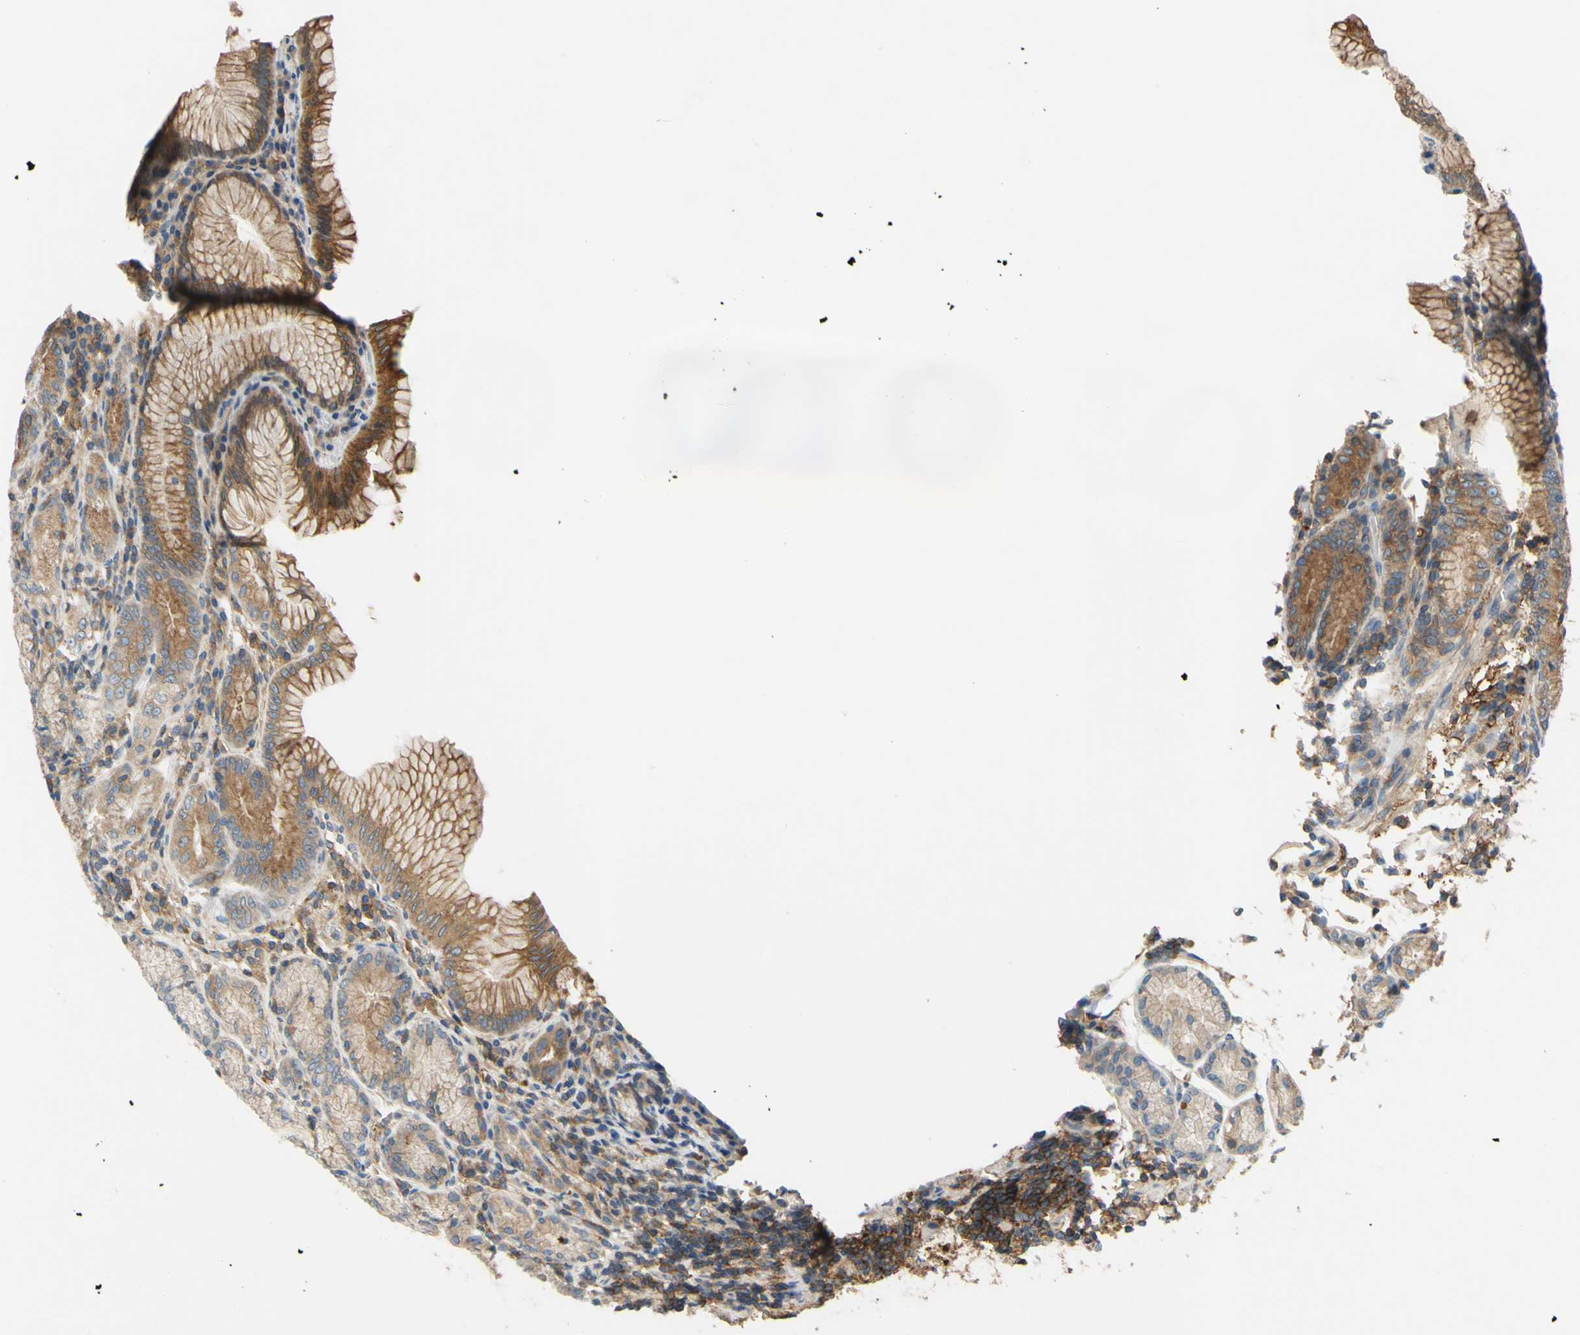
{"staining": {"intensity": "moderate", "quantity": "25%-75%", "location": "cytoplasmic/membranous"}, "tissue": "stomach", "cell_type": "Glandular cells", "image_type": "normal", "snomed": [{"axis": "morphology", "description": "Normal tissue, NOS"}, {"axis": "topography", "description": "Stomach, lower"}], "caption": "This is a micrograph of immunohistochemistry (IHC) staining of unremarkable stomach, which shows moderate expression in the cytoplasmic/membranous of glandular cells.", "gene": "POR", "patient": {"sex": "female", "age": 76}}